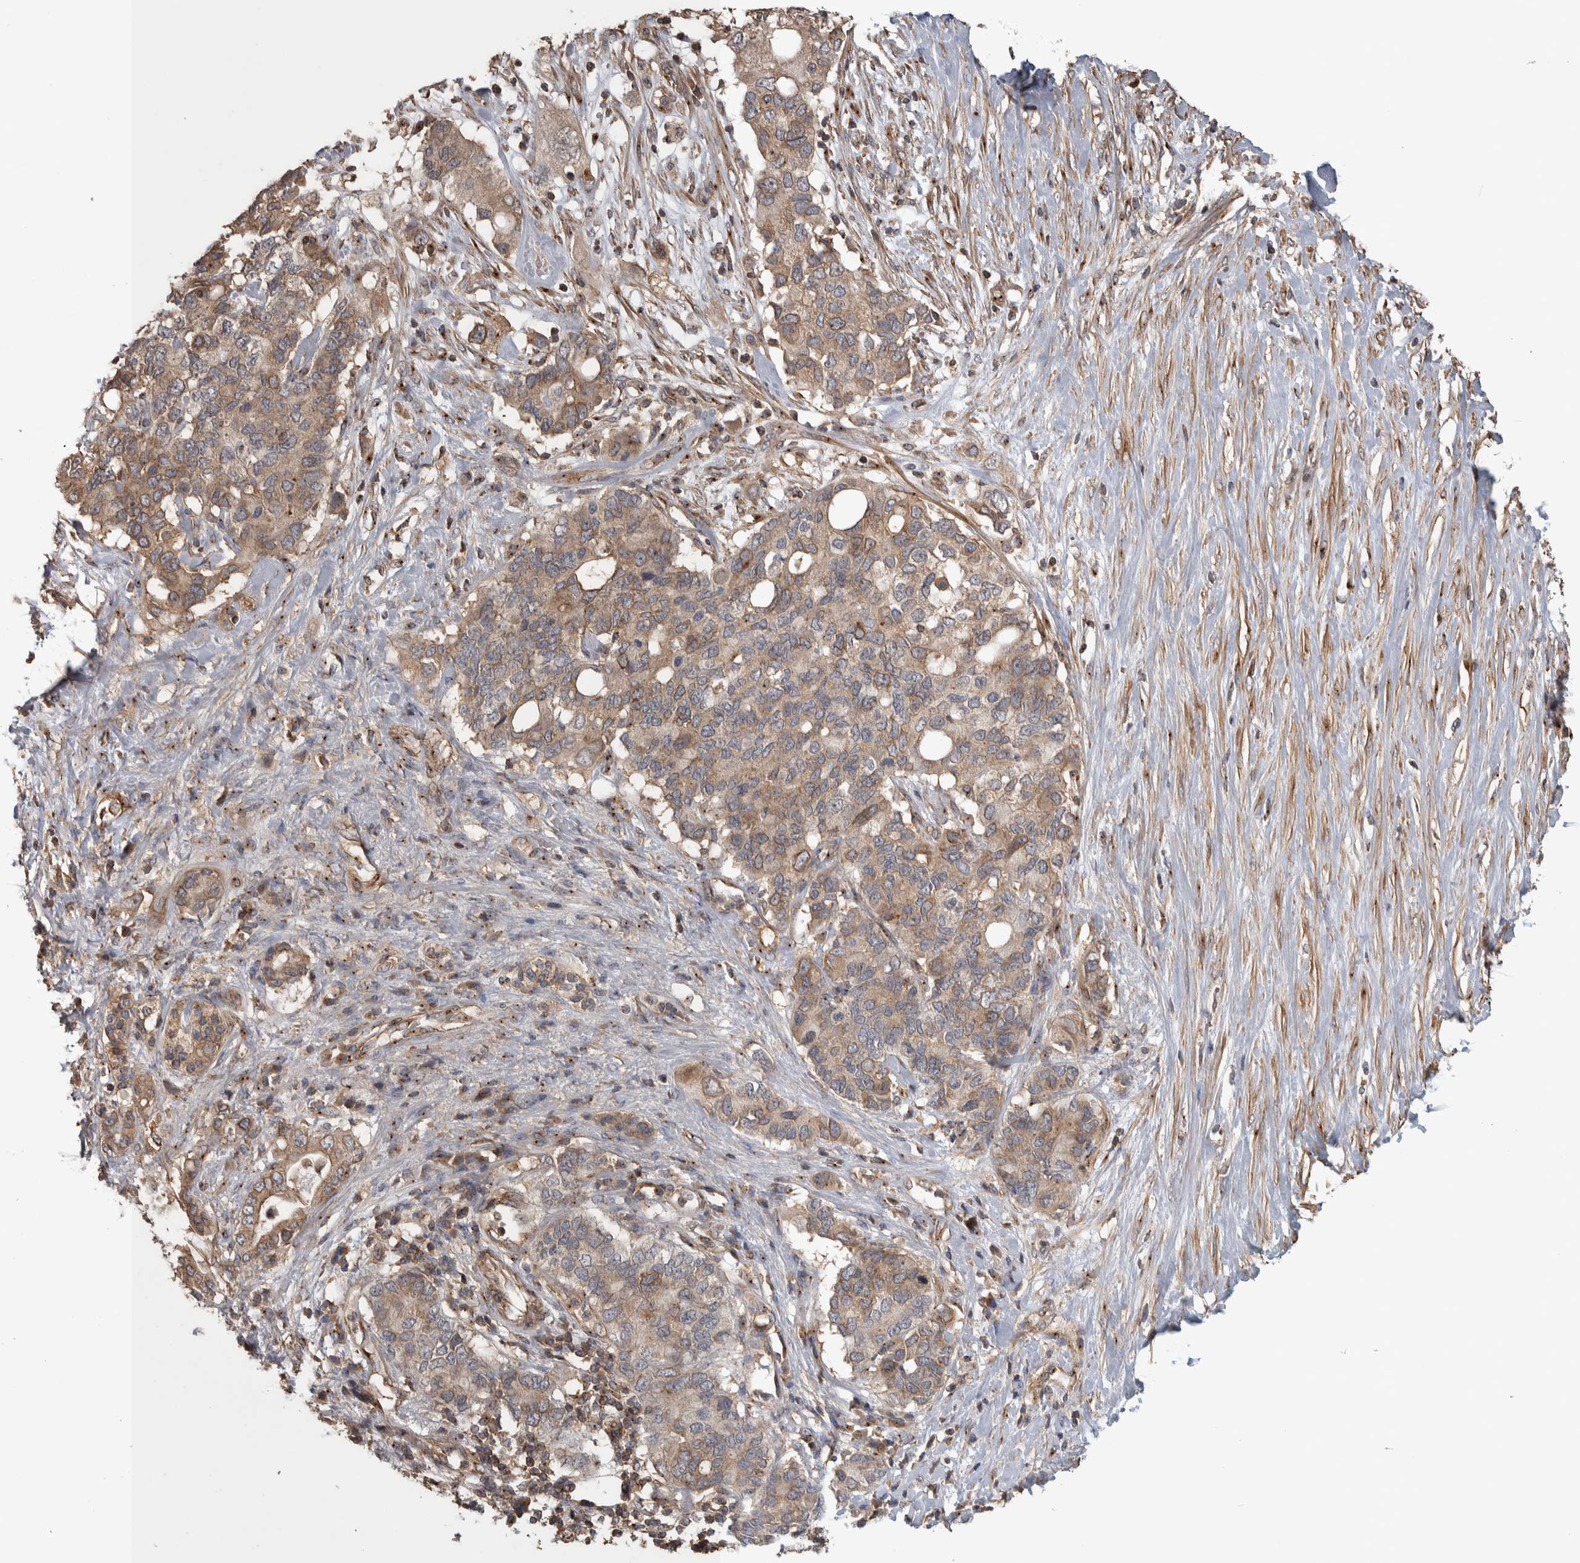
{"staining": {"intensity": "moderate", "quantity": ">75%", "location": "cytoplasmic/membranous"}, "tissue": "pancreatic cancer", "cell_type": "Tumor cells", "image_type": "cancer", "snomed": [{"axis": "morphology", "description": "Adenocarcinoma, NOS"}, {"axis": "topography", "description": "Pancreas"}], "caption": "Immunohistochemistry of adenocarcinoma (pancreatic) shows medium levels of moderate cytoplasmic/membranous positivity in approximately >75% of tumor cells.", "gene": "IFRD1", "patient": {"sex": "female", "age": 56}}